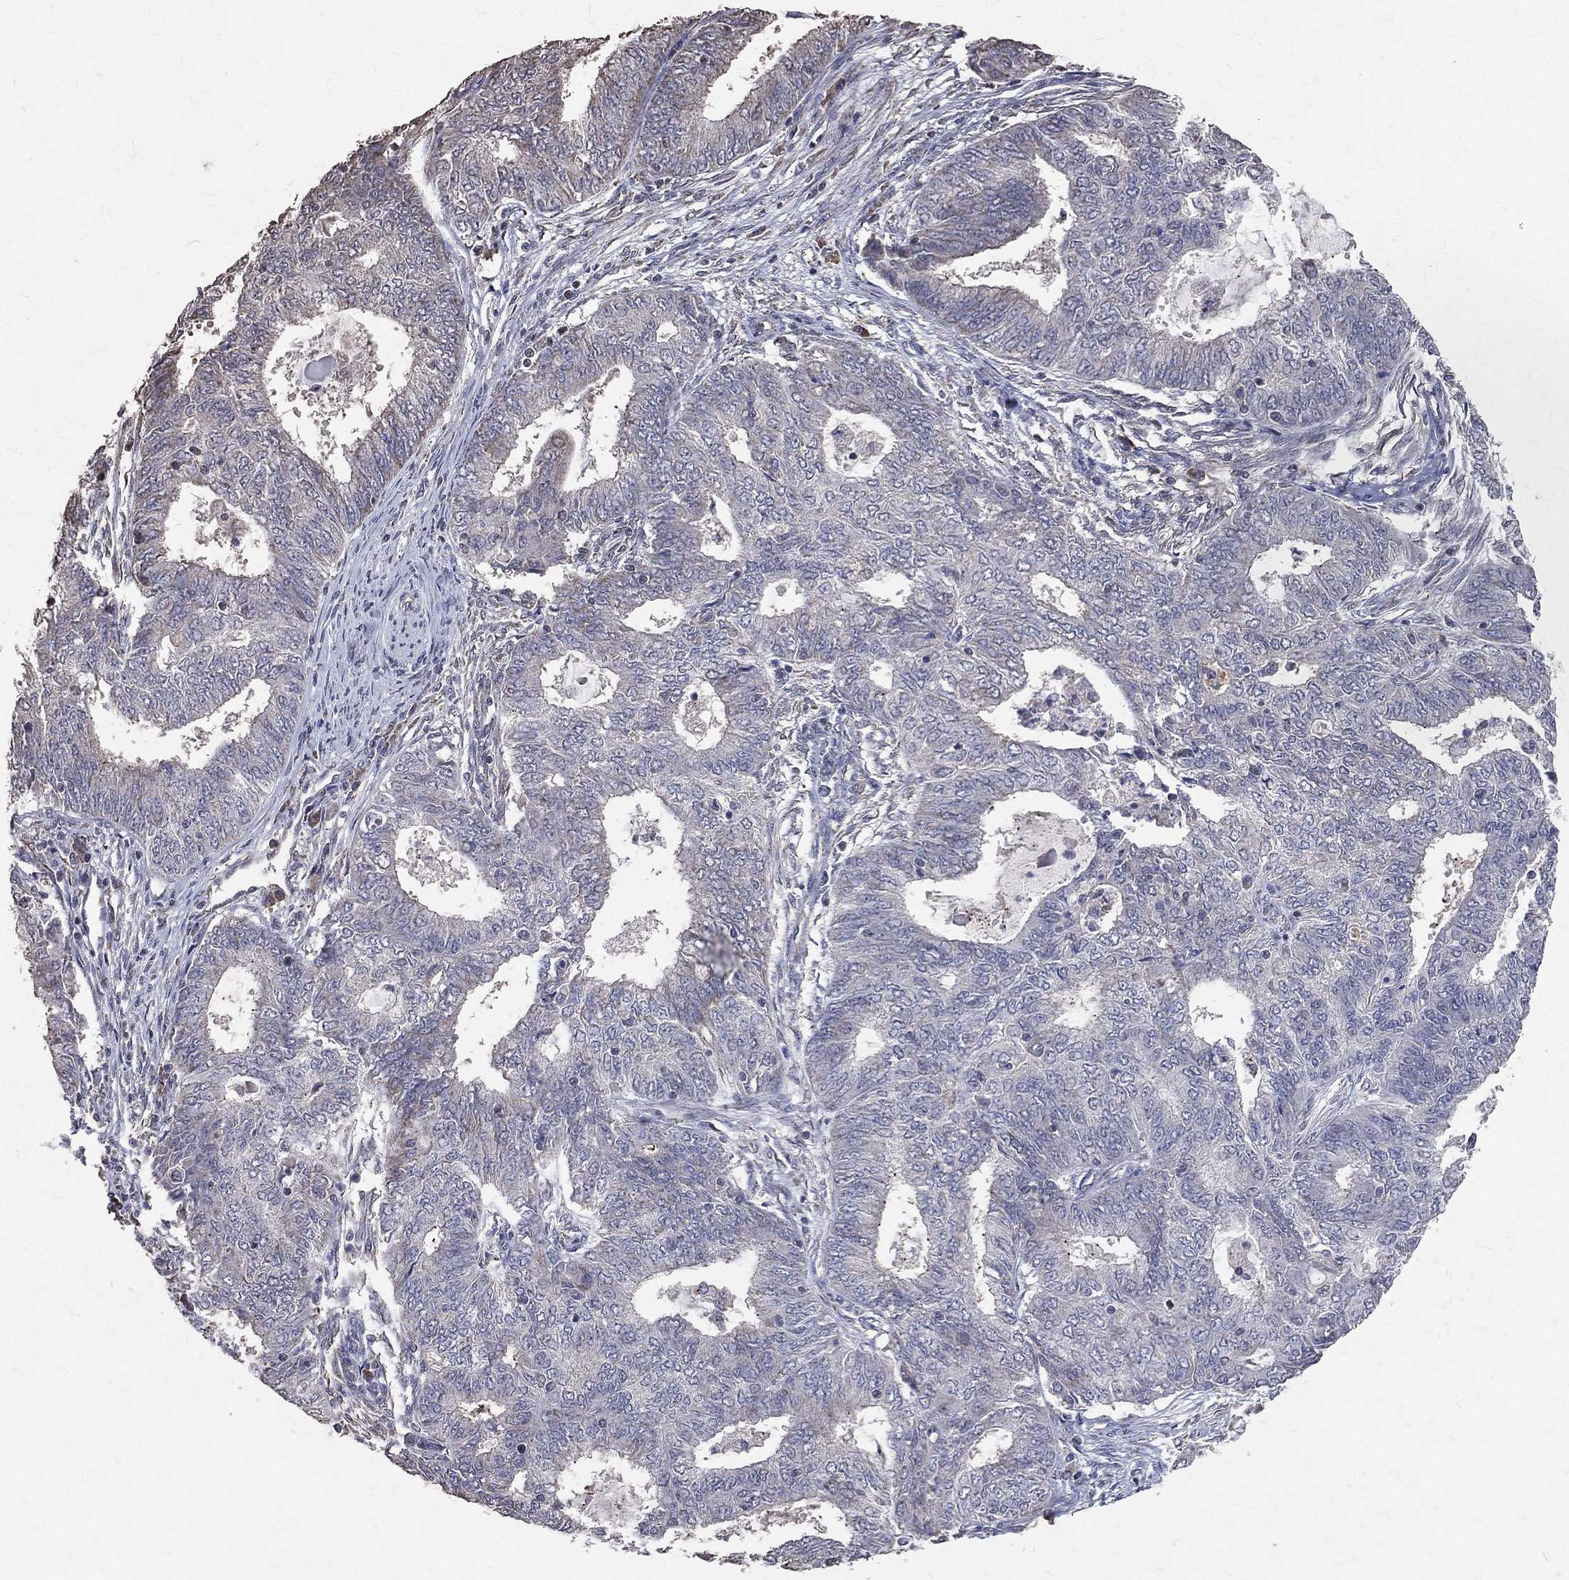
{"staining": {"intensity": "negative", "quantity": "none", "location": "none"}, "tissue": "endometrial cancer", "cell_type": "Tumor cells", "image_type": "cancer", "snomed": [{"axis": "morphology", "description": "Adenocarcinoma, NOS"}, {"axis": "topography", "description": "Endometrium"}], "caption": "A high-resolution photomicrograph shows IHC staining of endometrial cancer (adenocarcinoma), which reveals no significant staining in tumor cells.", "gene": "LY6K", "patient": {"sex": "female", "age": 62}}